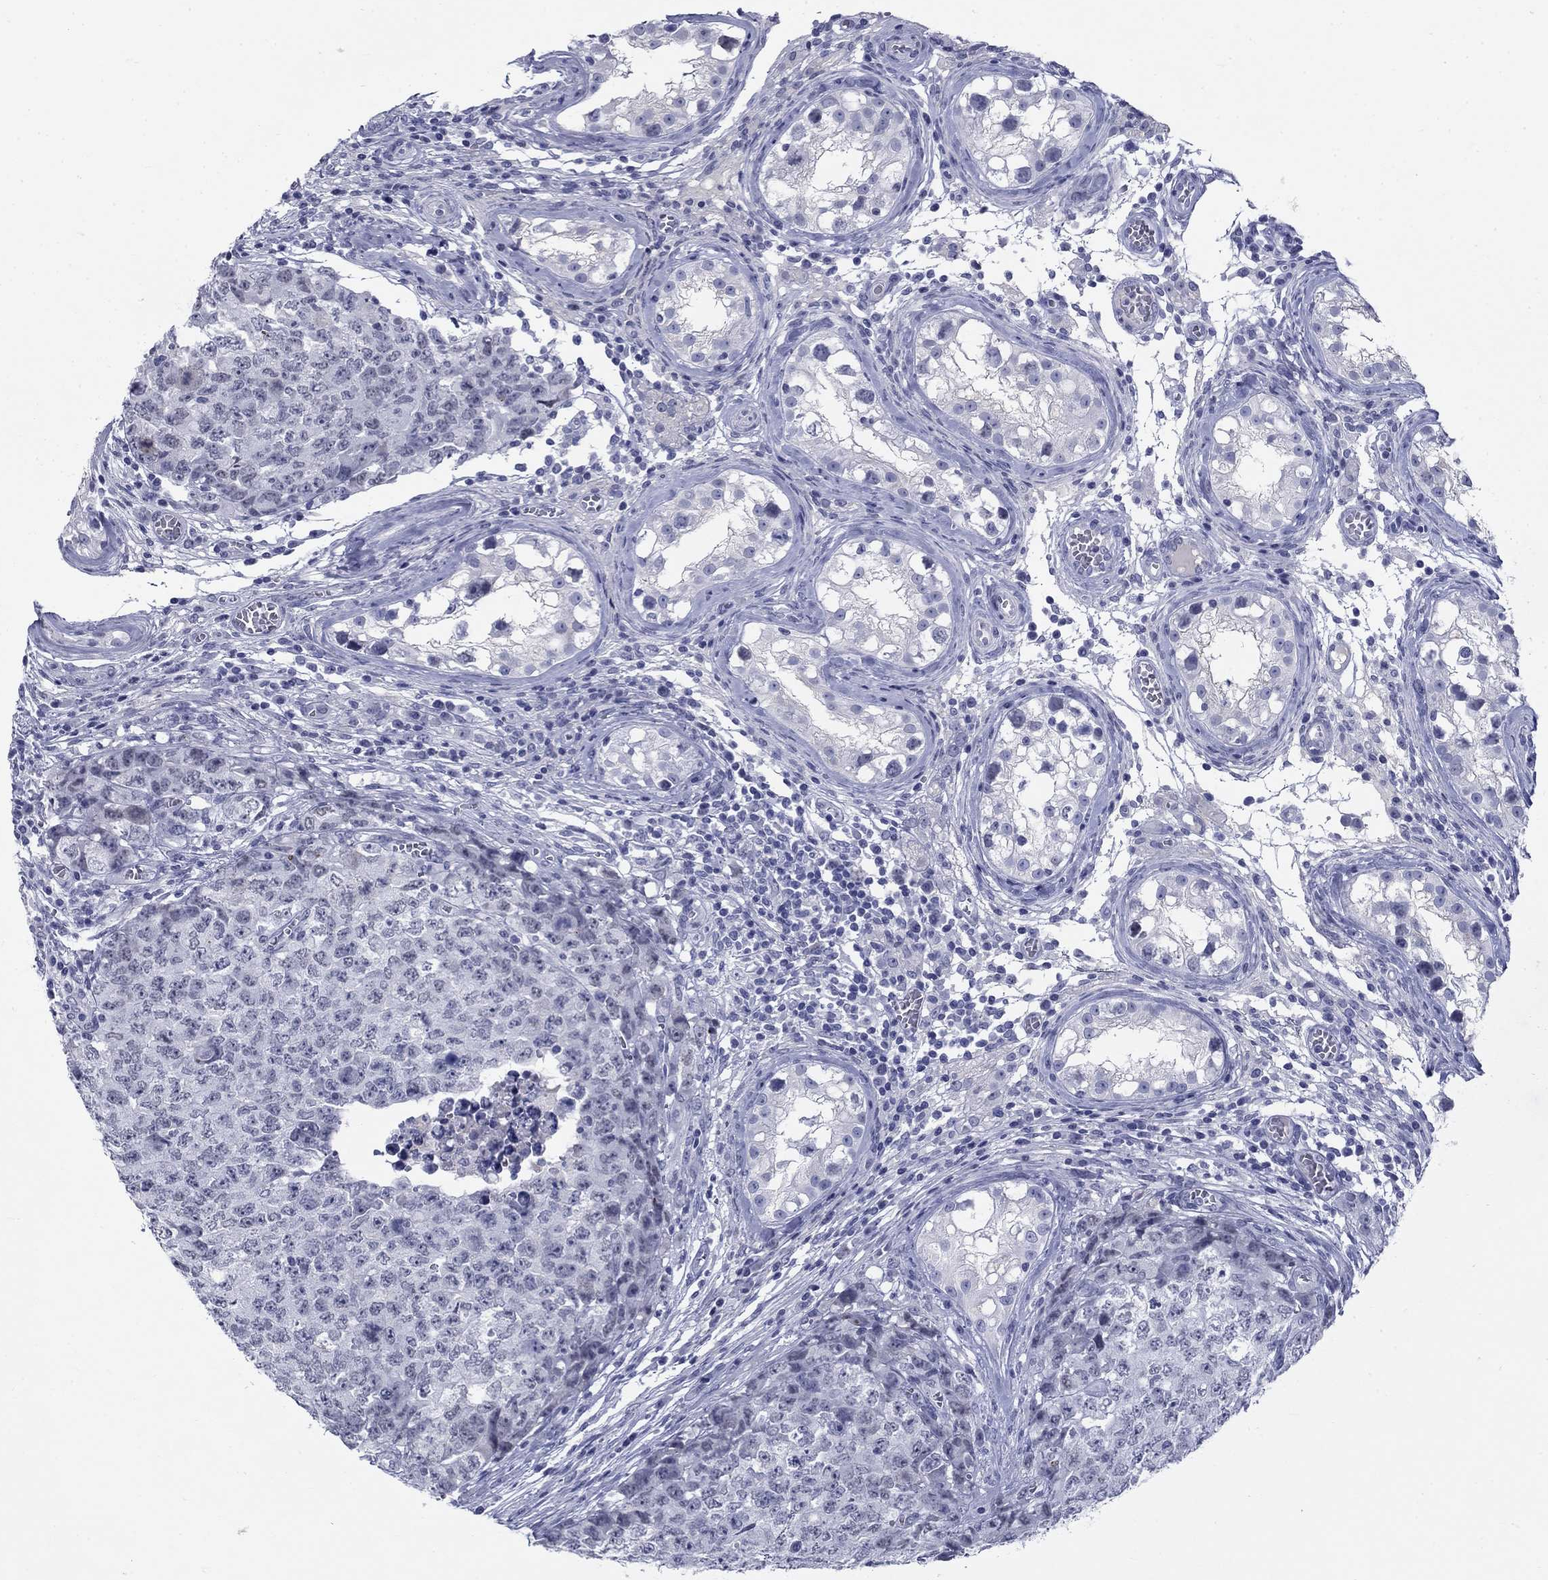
{"staining": {"intensity": "negative", "quantity": "none", "location": "none"}, "tissue": "testis cancer", "cell_type": "Tumor cells", "image_type": "cancer", "snomed": [{"axis": "morphology", "description": "Carcinoma, Embryonal, NOS"}, {"axis": "topography", "description": "Testis"}], "caption": "Immunohistochemistry of testis cancer (embryonal carcinoma) displays no expression in tumor cells.", "gene": "C4orf19", "patient": {"sex": "male", "age": 23}}